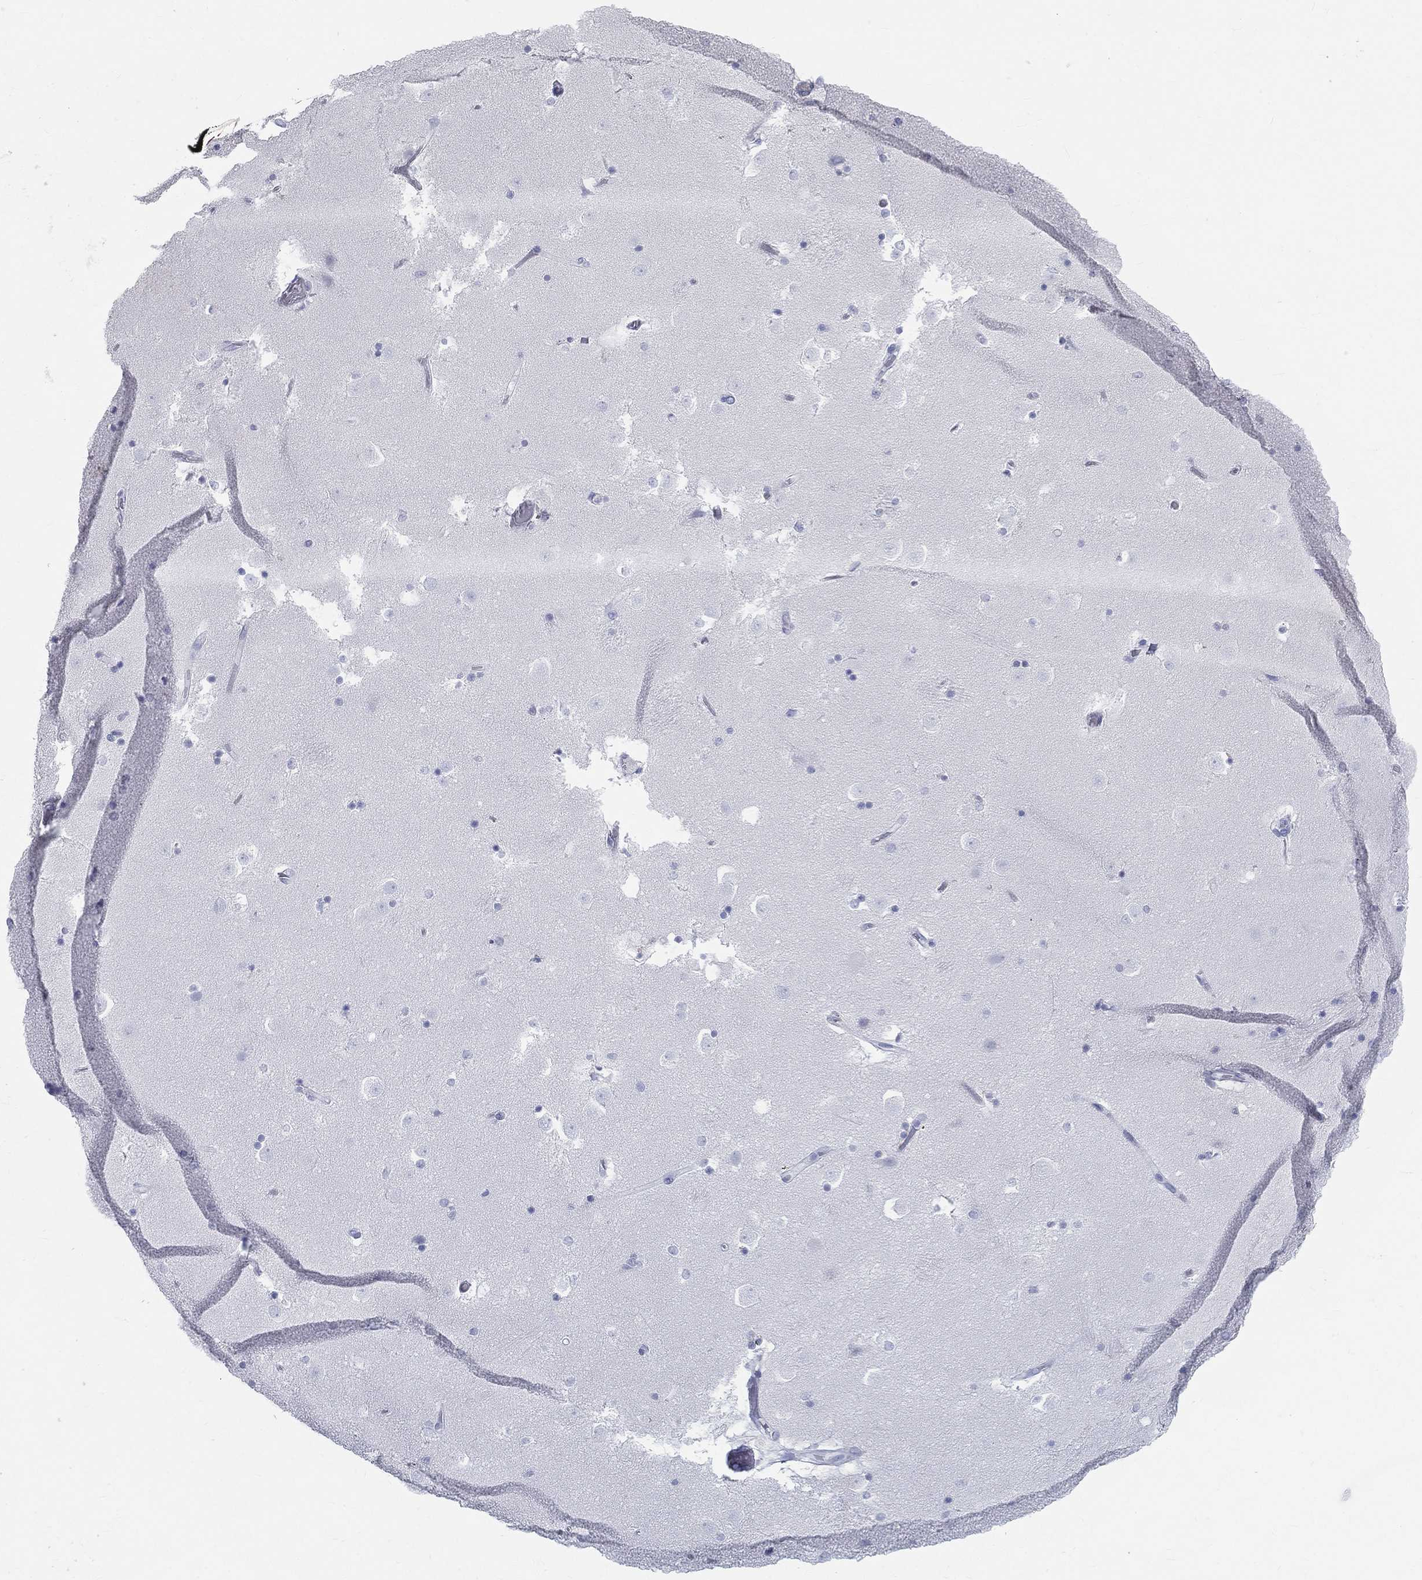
{"staining": {"intensity": "negative", "quantity": "none", "location": "none"}, "tissue": "caudate", "cell_type": "Glial cells", "image_type": "normal", "snomed": [{"axis": "morphology", "description": "Normal tissue, NOS"}, {"axis": "topography", "description": "Lateral ventricle wall"}], "caption": "IHC micrograph of normal caudate stained for a protein (brown), which shows no expression in glial cells.", "gene": "HP", "patient": {"sex": "male", "age": 51}}